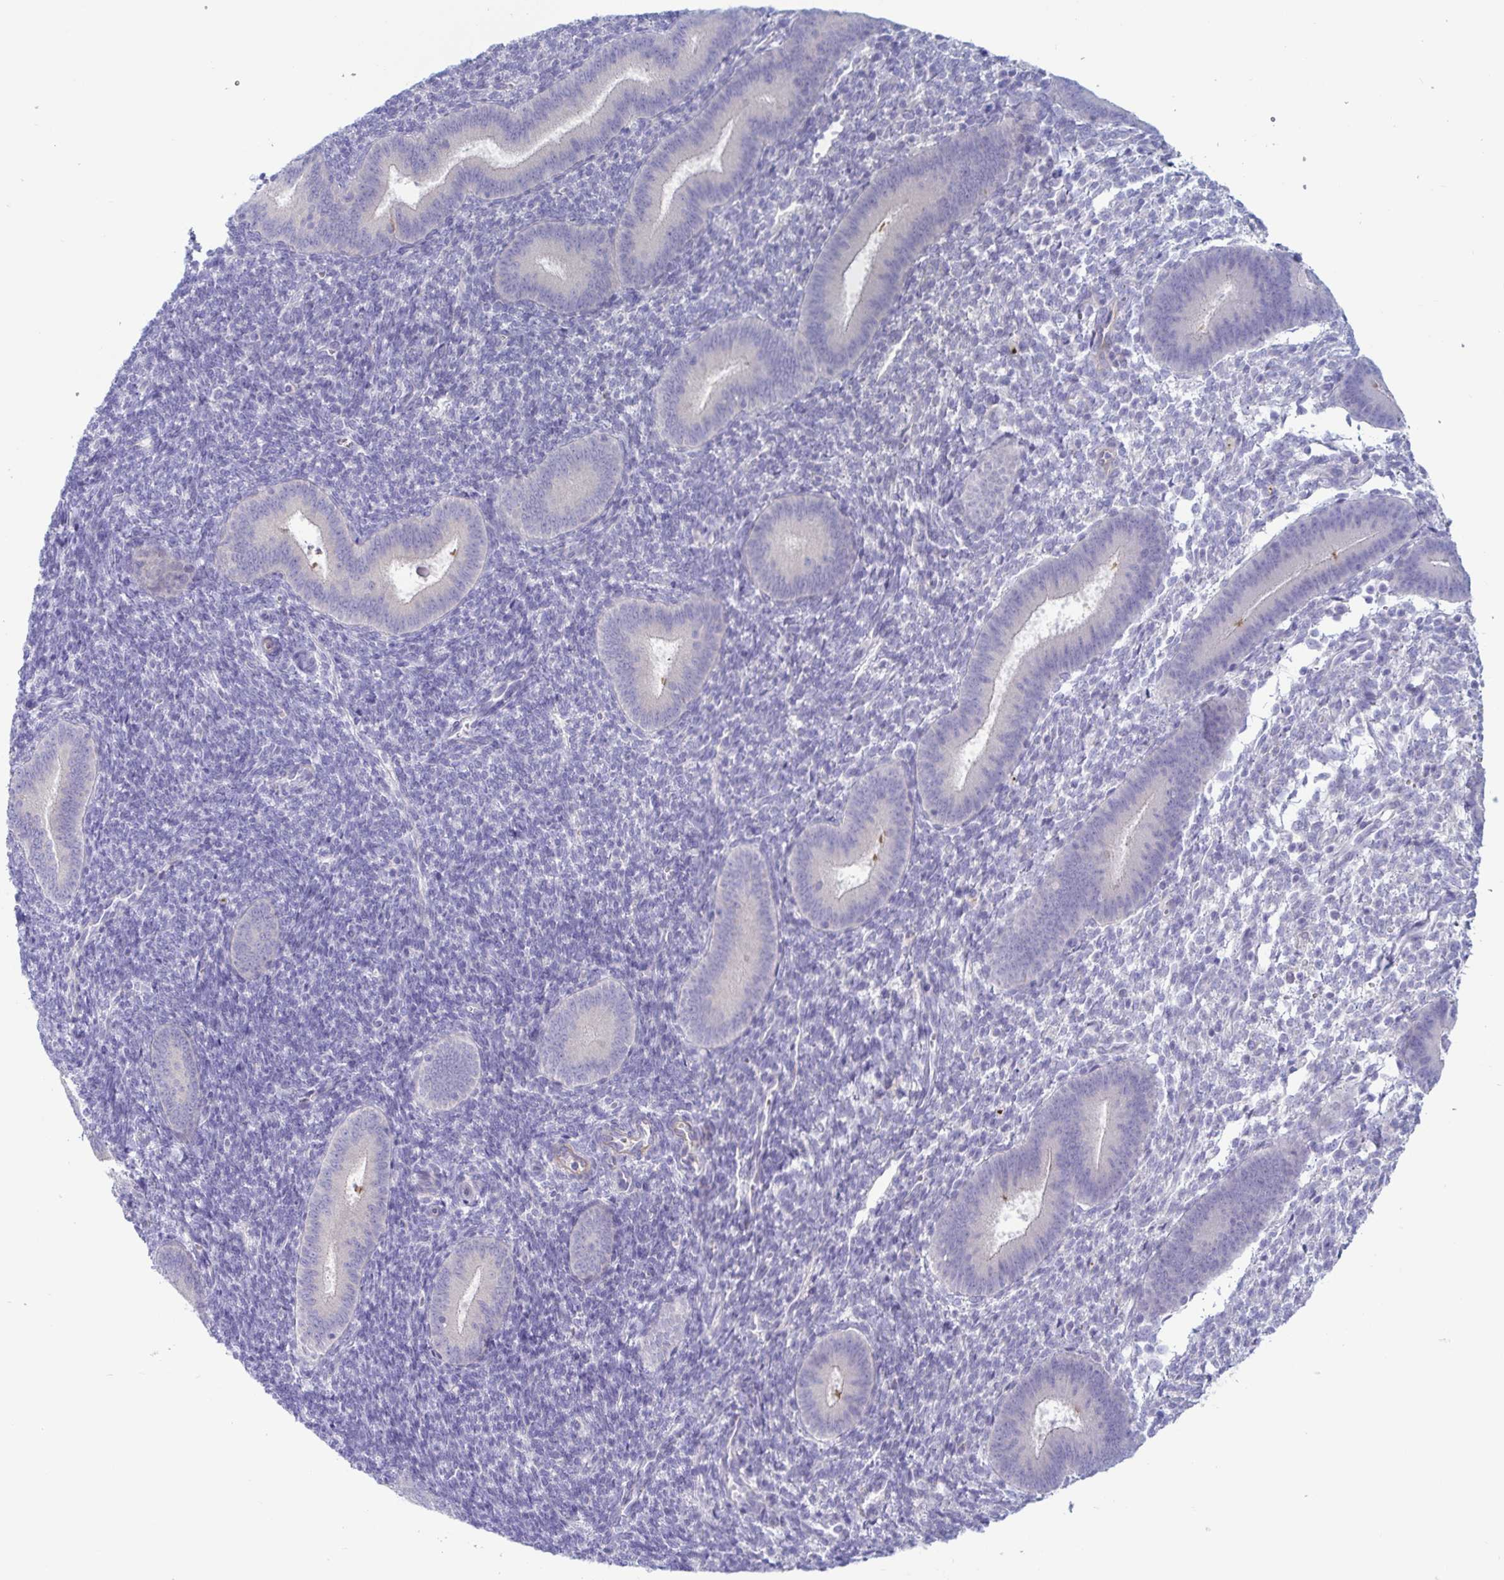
{"staining": {"intensity": "negative", "quantity": "none", "location": "none"}, "tissue": "endometrium", "cell_type": "Cells in endometrial stroma", "image_type": "normal", "snomed": [{"axis": "morphology", "description": "Normal tissue, NOS"}, {"axis": "topography", "description": "Endometrium"}], "caption": "The image shows no significant positivity in cells in endometrial stroma of endometrium.", "gene": "TNNI2", "patient": {"sex": "female", "age": 25}}